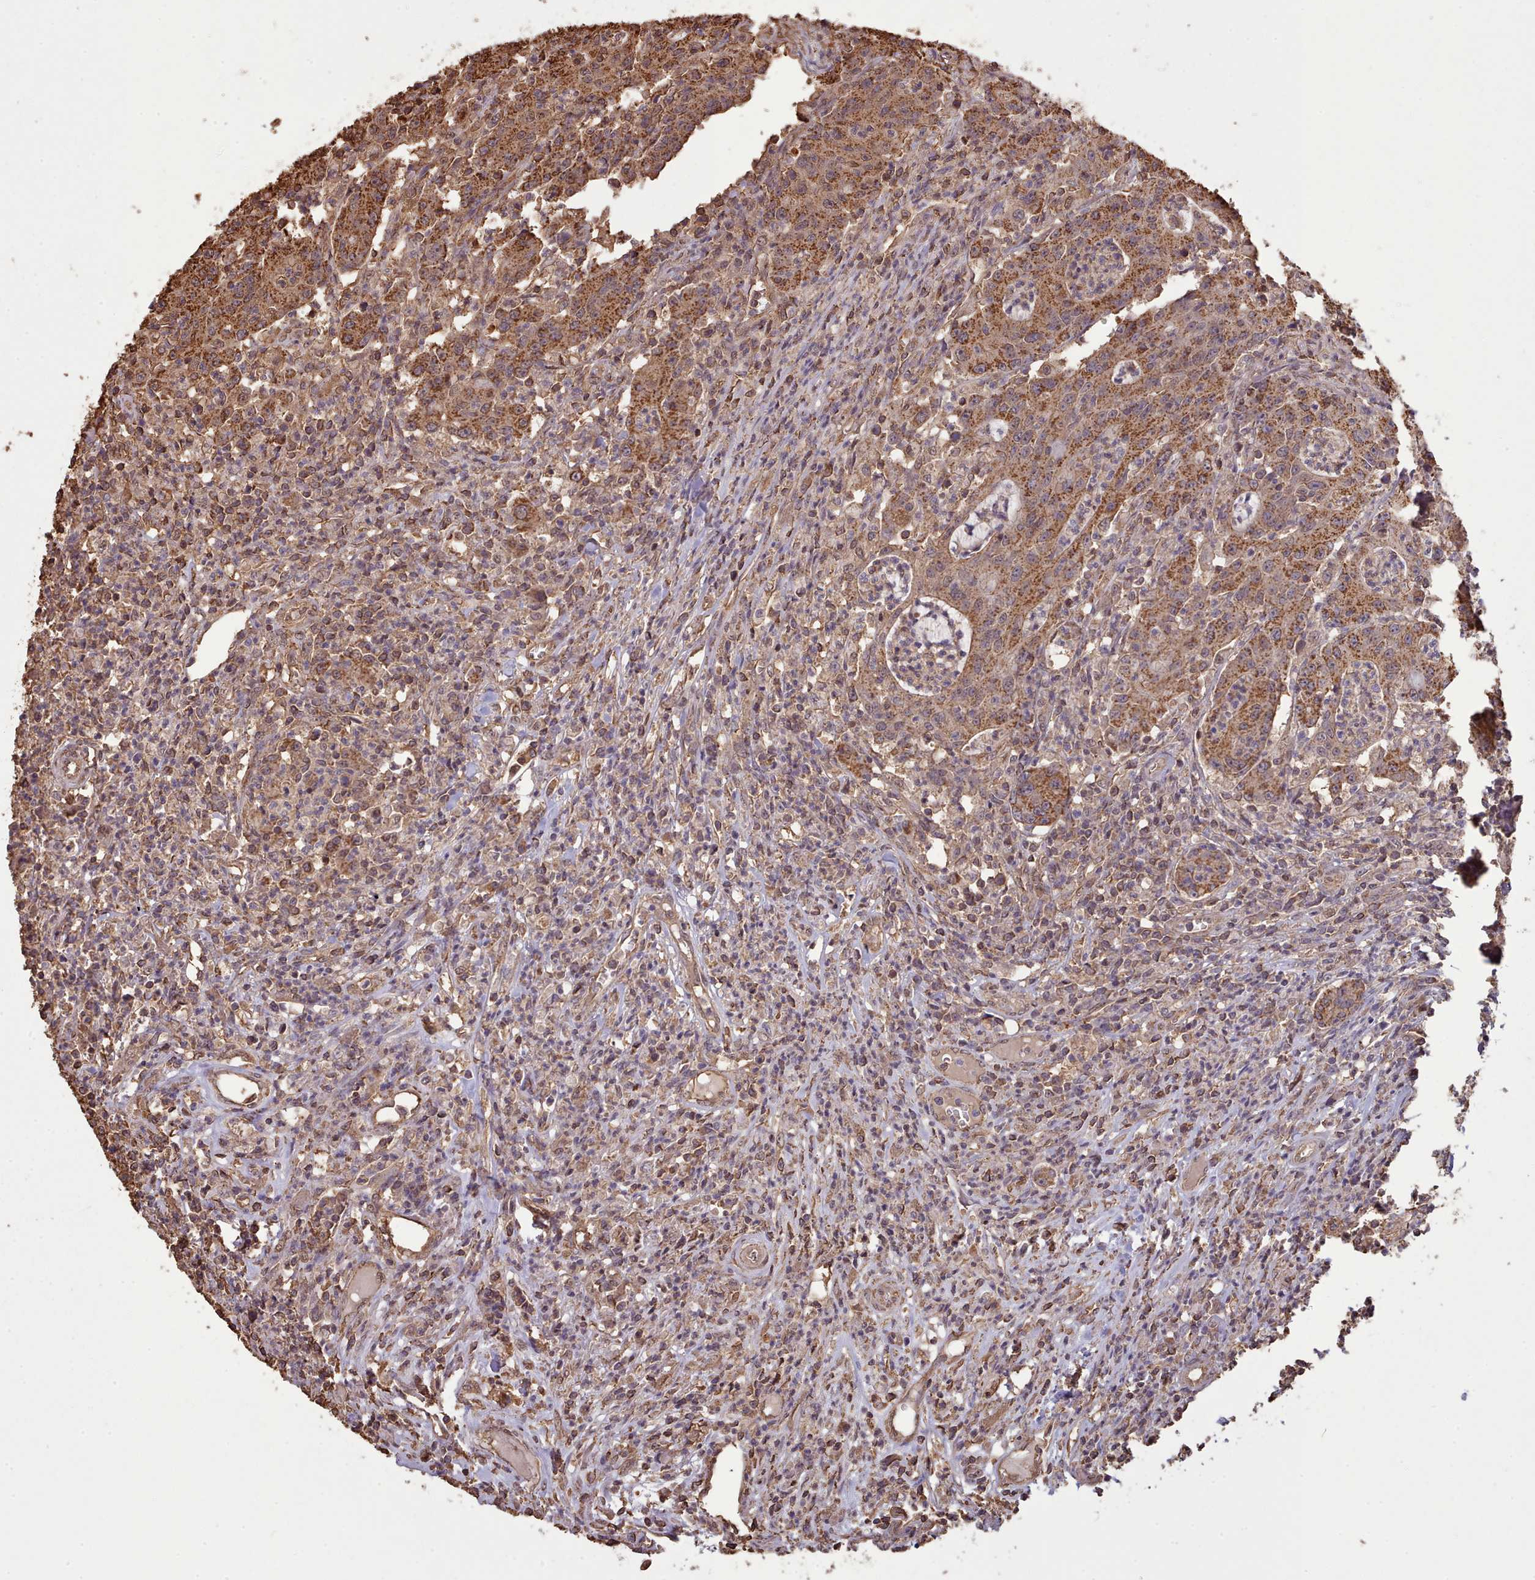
{"staining": {"intensity": "moderate", "quantity": ">75%", "location": "cytoplasmic/membranous"}, "tissue": "colorectal cancer", "cell_type": "Tumor cells", "image_type": "cancer", "snomed": [{"axis": "morphology", "description": "Adenocarcinoma, NOS"}, {"axis": "topography", "description": "Colon"}], "caption": "Immunohistochemistry of colorectal cancer displays medium levels of moderate cytoplasmic/membranous staining in about >75% of tumor cells.", "gene": "METRN", "patient": {"sex": "male", "age": 83}}